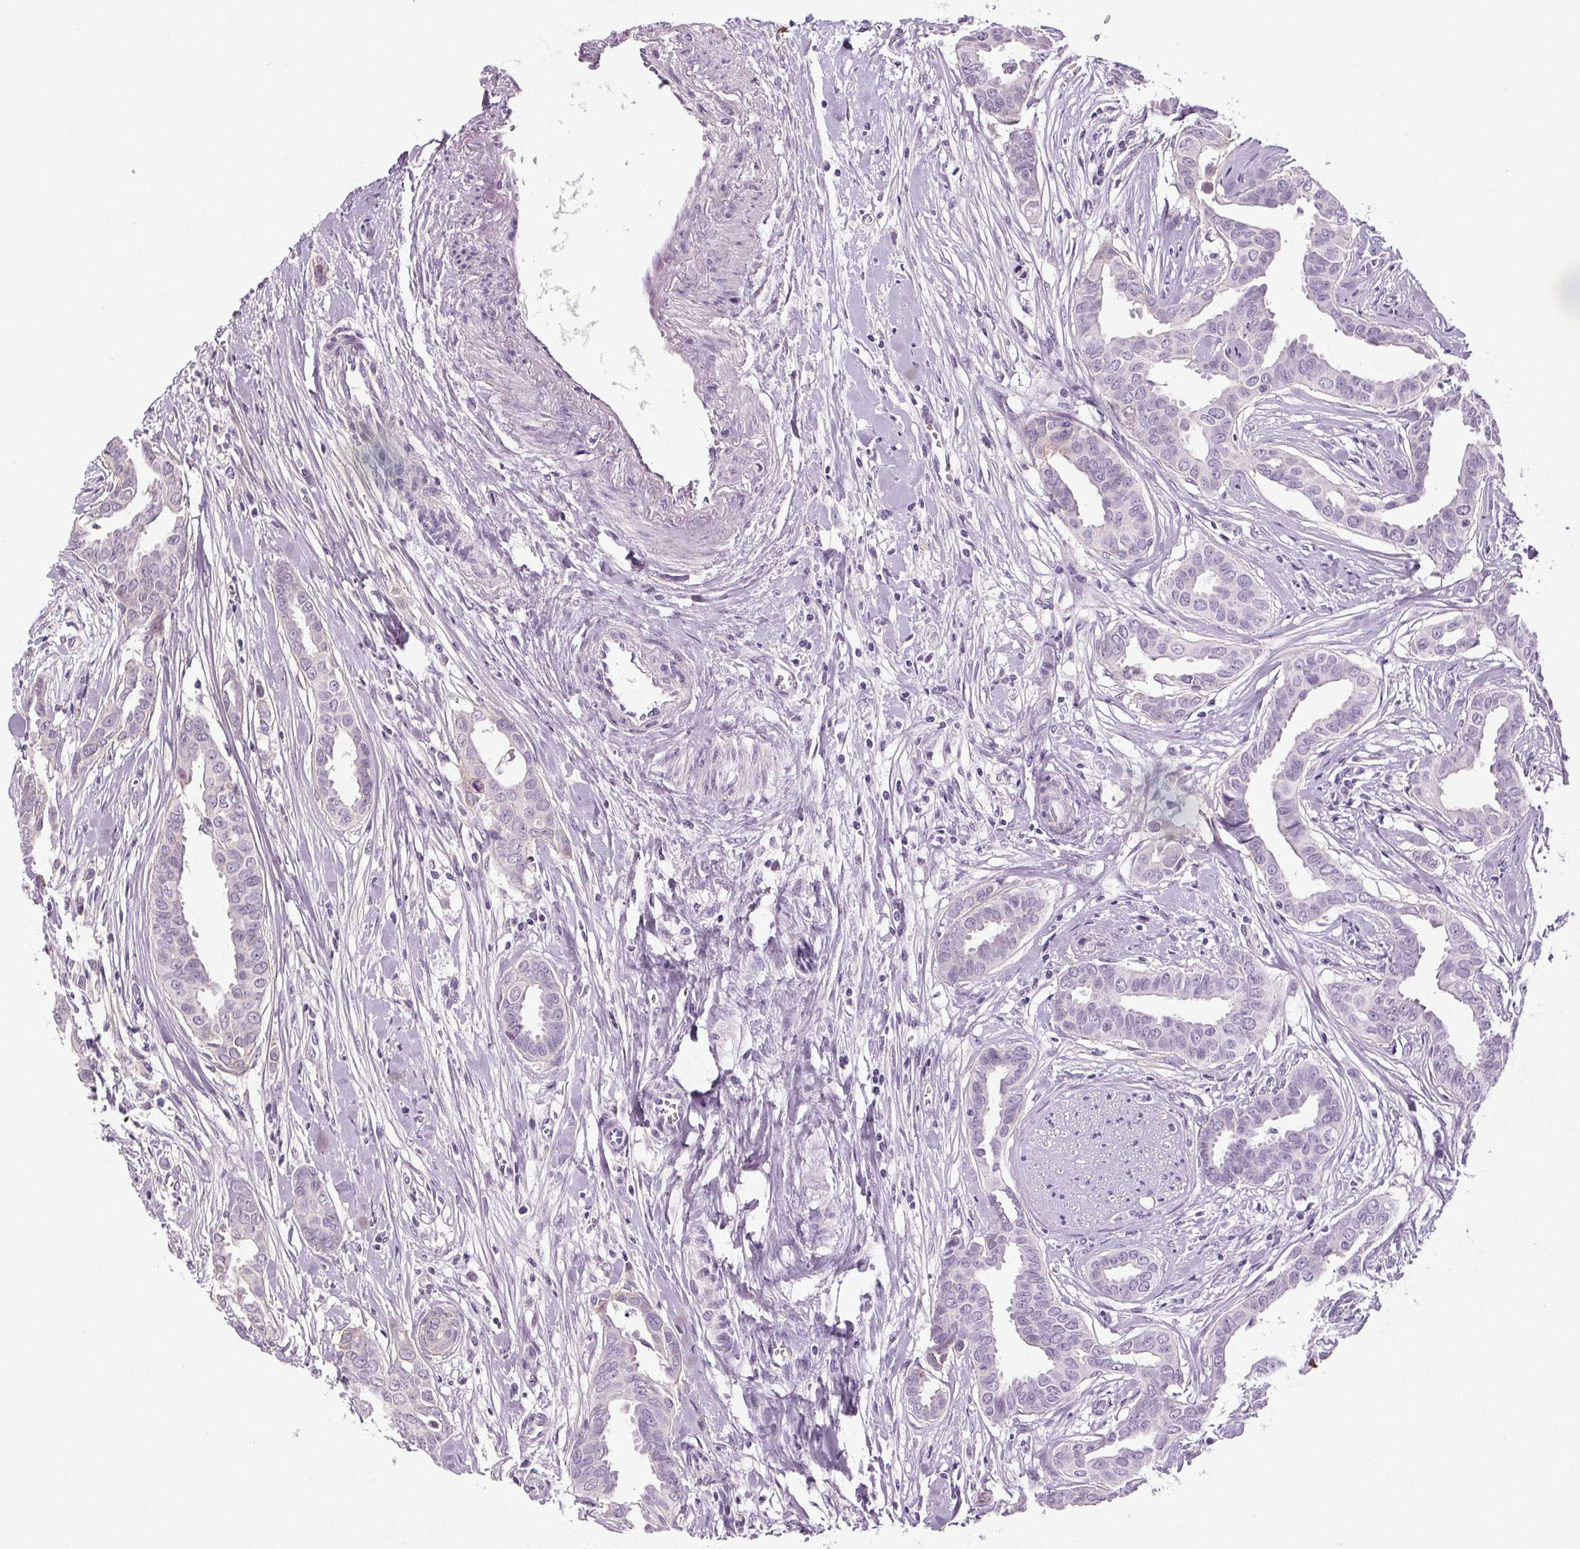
{"staining": {"intensity": "negative", "quantity": "none", "location": "none"}, "tissue": "breast cancer", "cell_type": "Tumor cells", "image_type": "cancer", "snomed": [{"axis": "morphology", "description": "Duct carcinoma"}, {"axis": "topography", "description": "Breast"}], "caption": "Protein analysis of breast intraductal carcinoma displays no significant expression in tumor cells.", "gene": "EPHB3", "patient": {"sex": "female", "age": 45}}